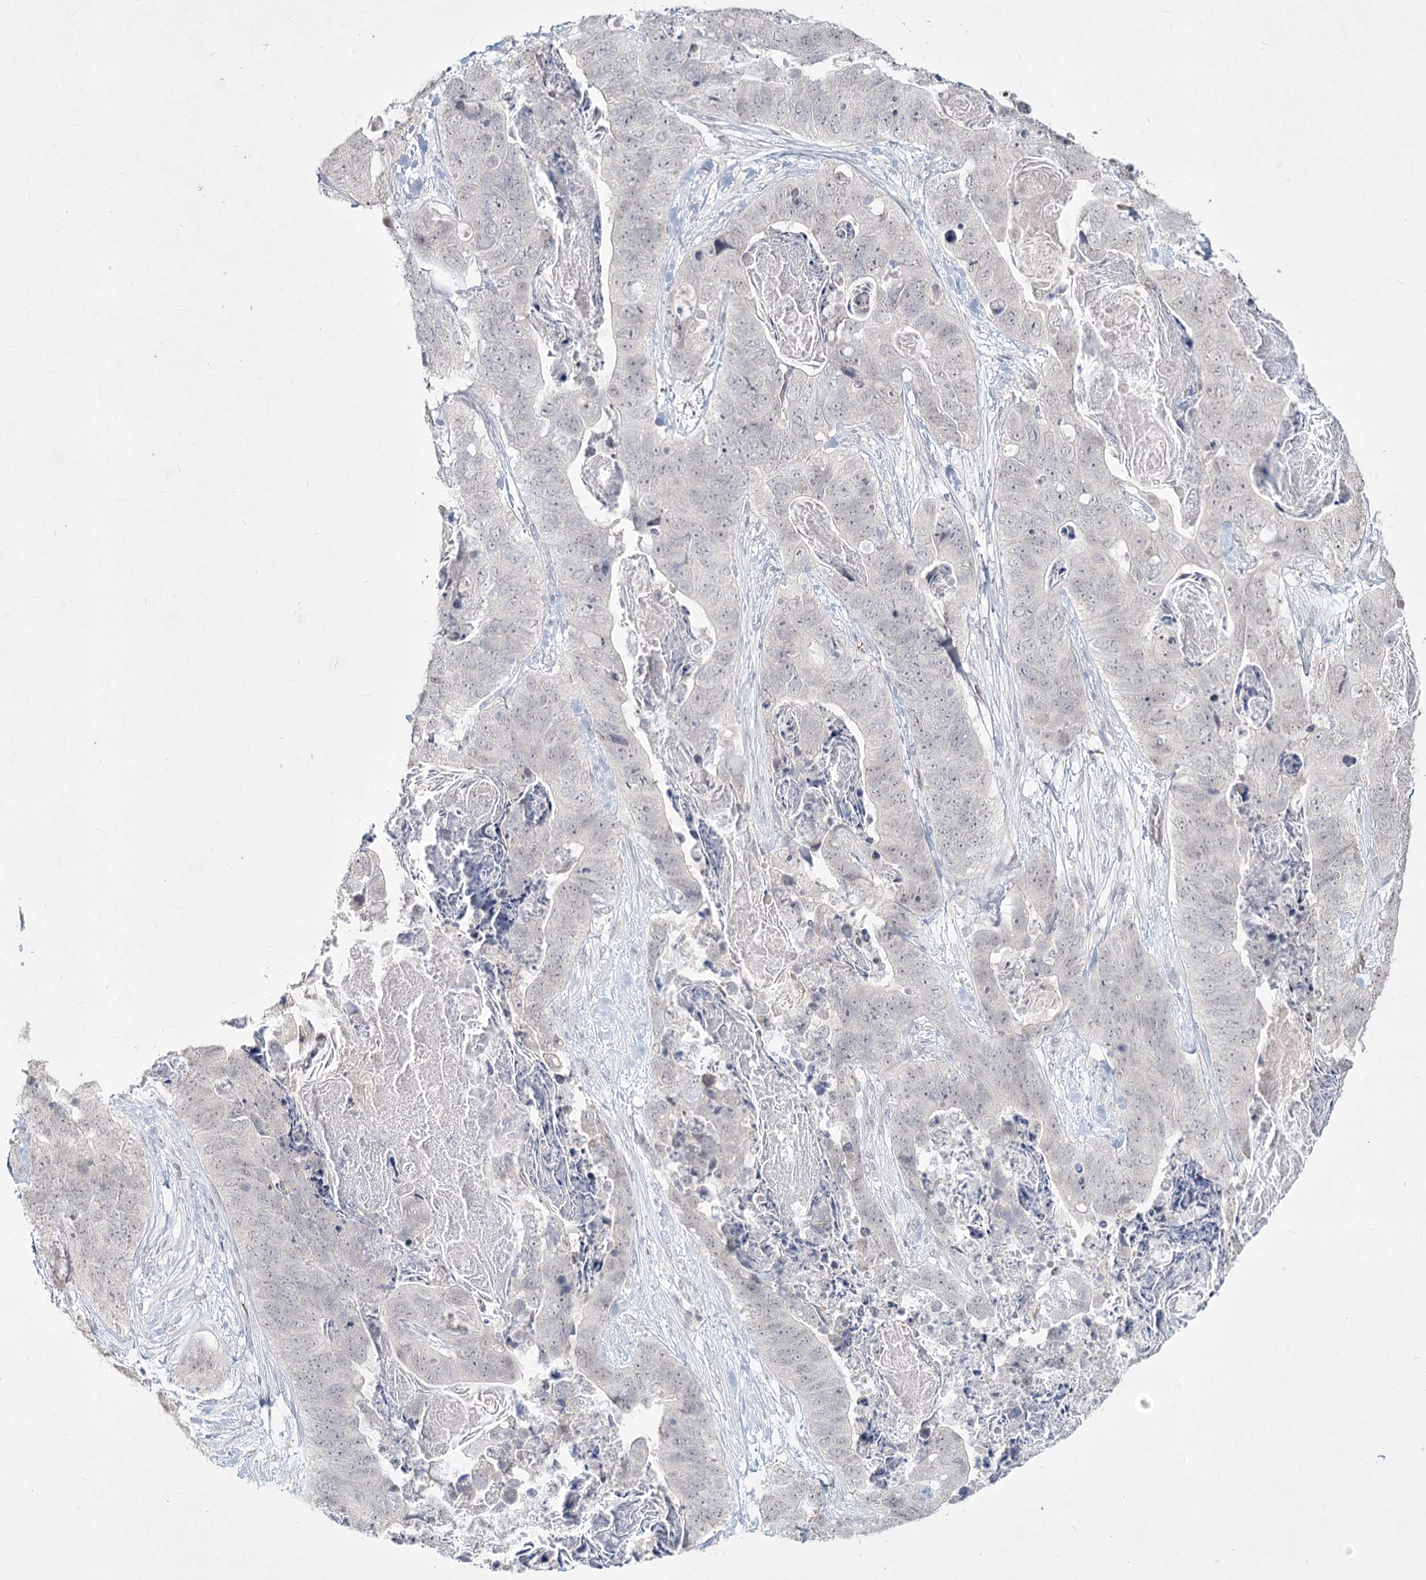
{"staining": {"intensity": "negative", "quantity": "none", "location": "none"}, "tissue": "stomach cancer", "cell_type": "Tumor cells", "image_type": "cancer", "snomed": [{"axis": "morphology", "description": "Adenocarcinoma, NOS"}, {"axis": "topography", "description": "Stomach"}], "caption": "Stomach cancer (adenocarcinoma) stained for a protein using immunohistochemistry (IHC) shows no positivity tumor cells.", "gene": "LY6G5C", "patient": {"sex": "female", "age": 89}}